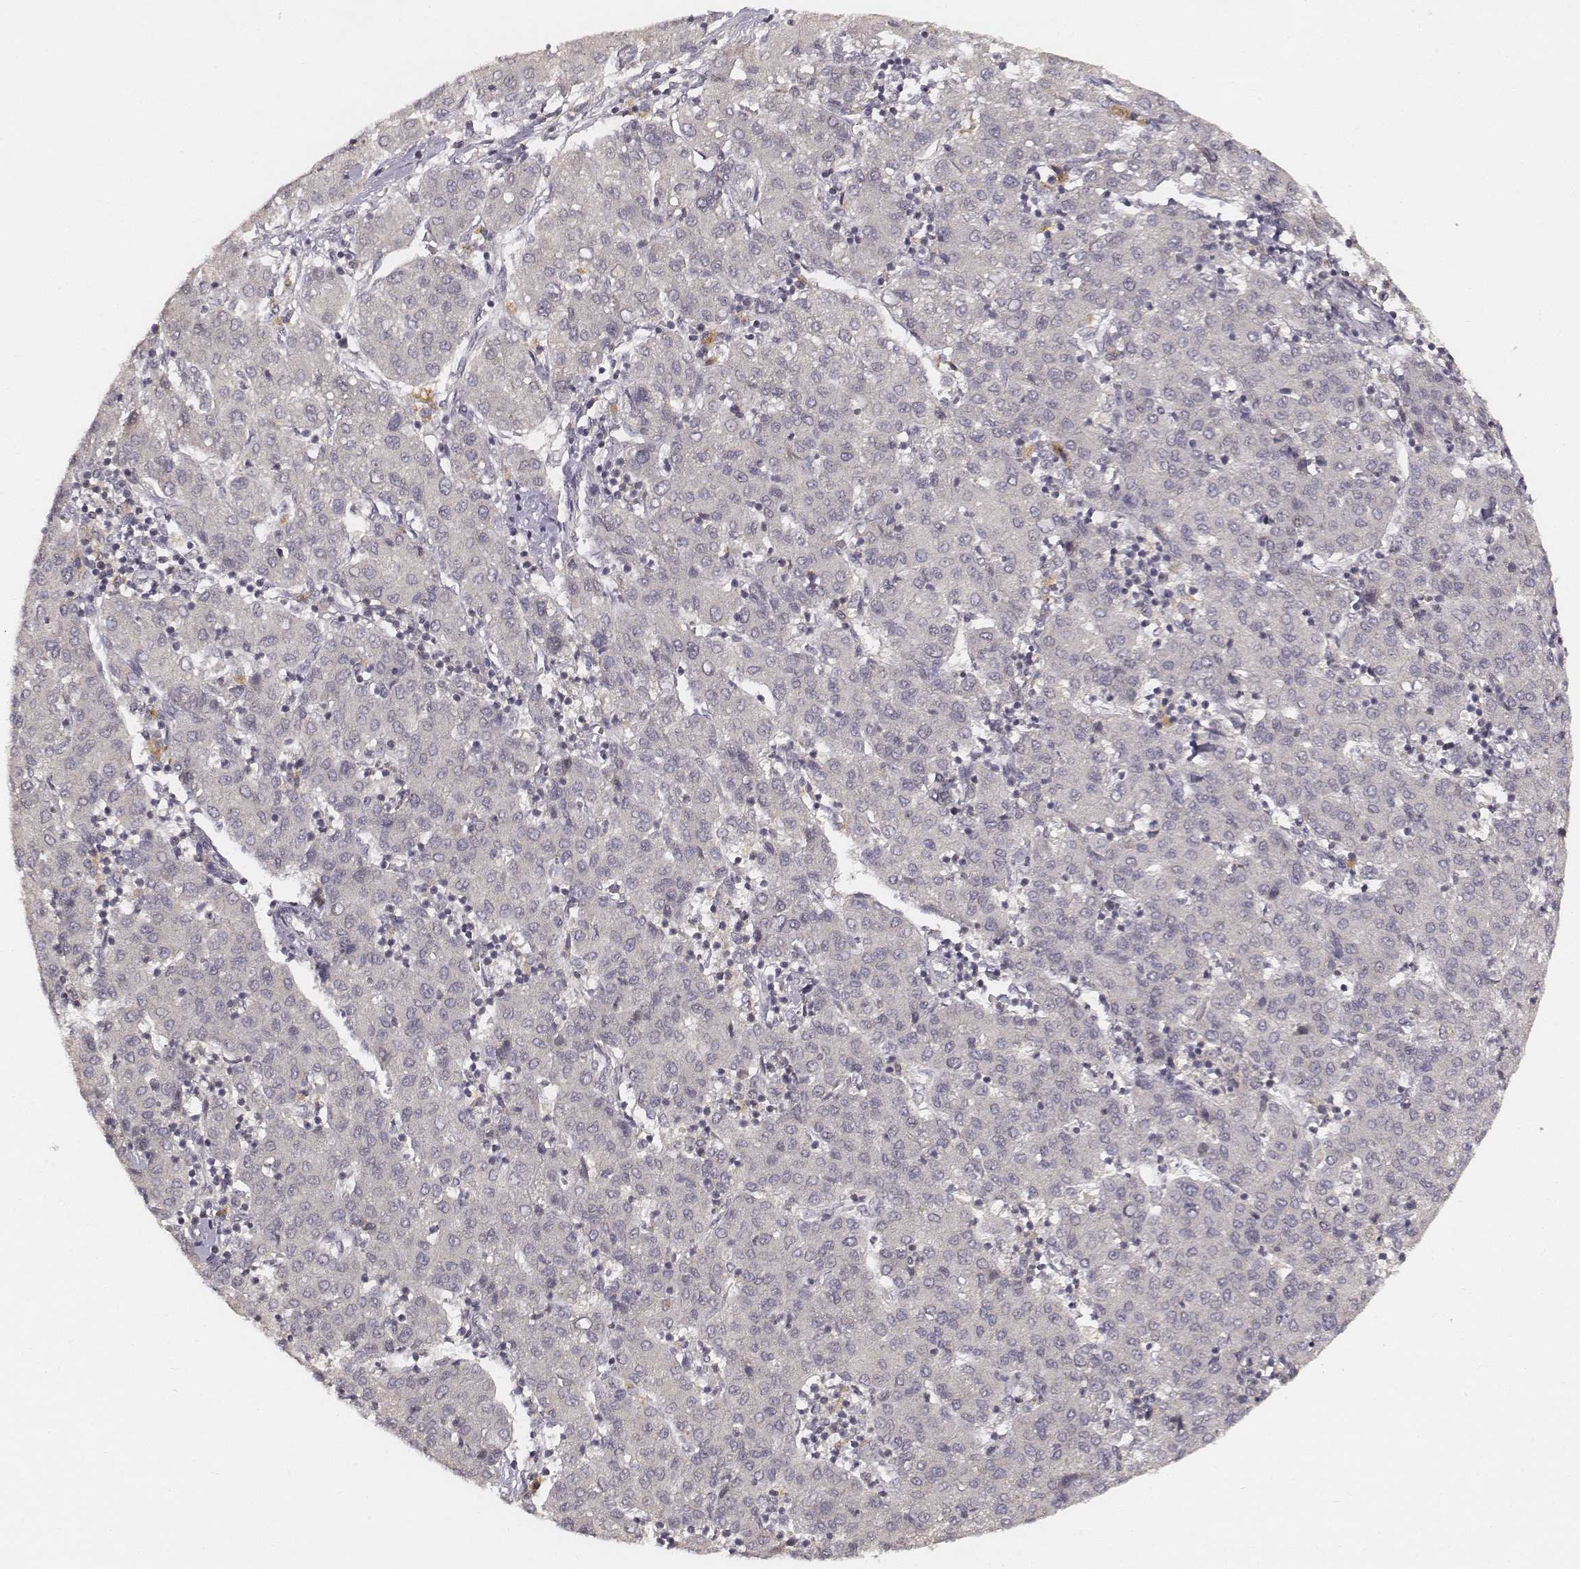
{"staining": {"intensity": "negative", "quantity": "none", "location": "none"}, "tissue": "liver cancer", "cell_type": "Tumor cells", "image_type": "cancer", "snomed": [{"axis": "morphology", "description": "Carcinoma, Hepatocellular, NOS"}, {"axis": "topography", "description": "Liver"}], "caption": "Photomicrograph shows no significant protein positivity in tumor cells of liver hepatocellular carcinoma.", "gene": "FANCD2", "patient": {"sex": "male", "age": 65}}